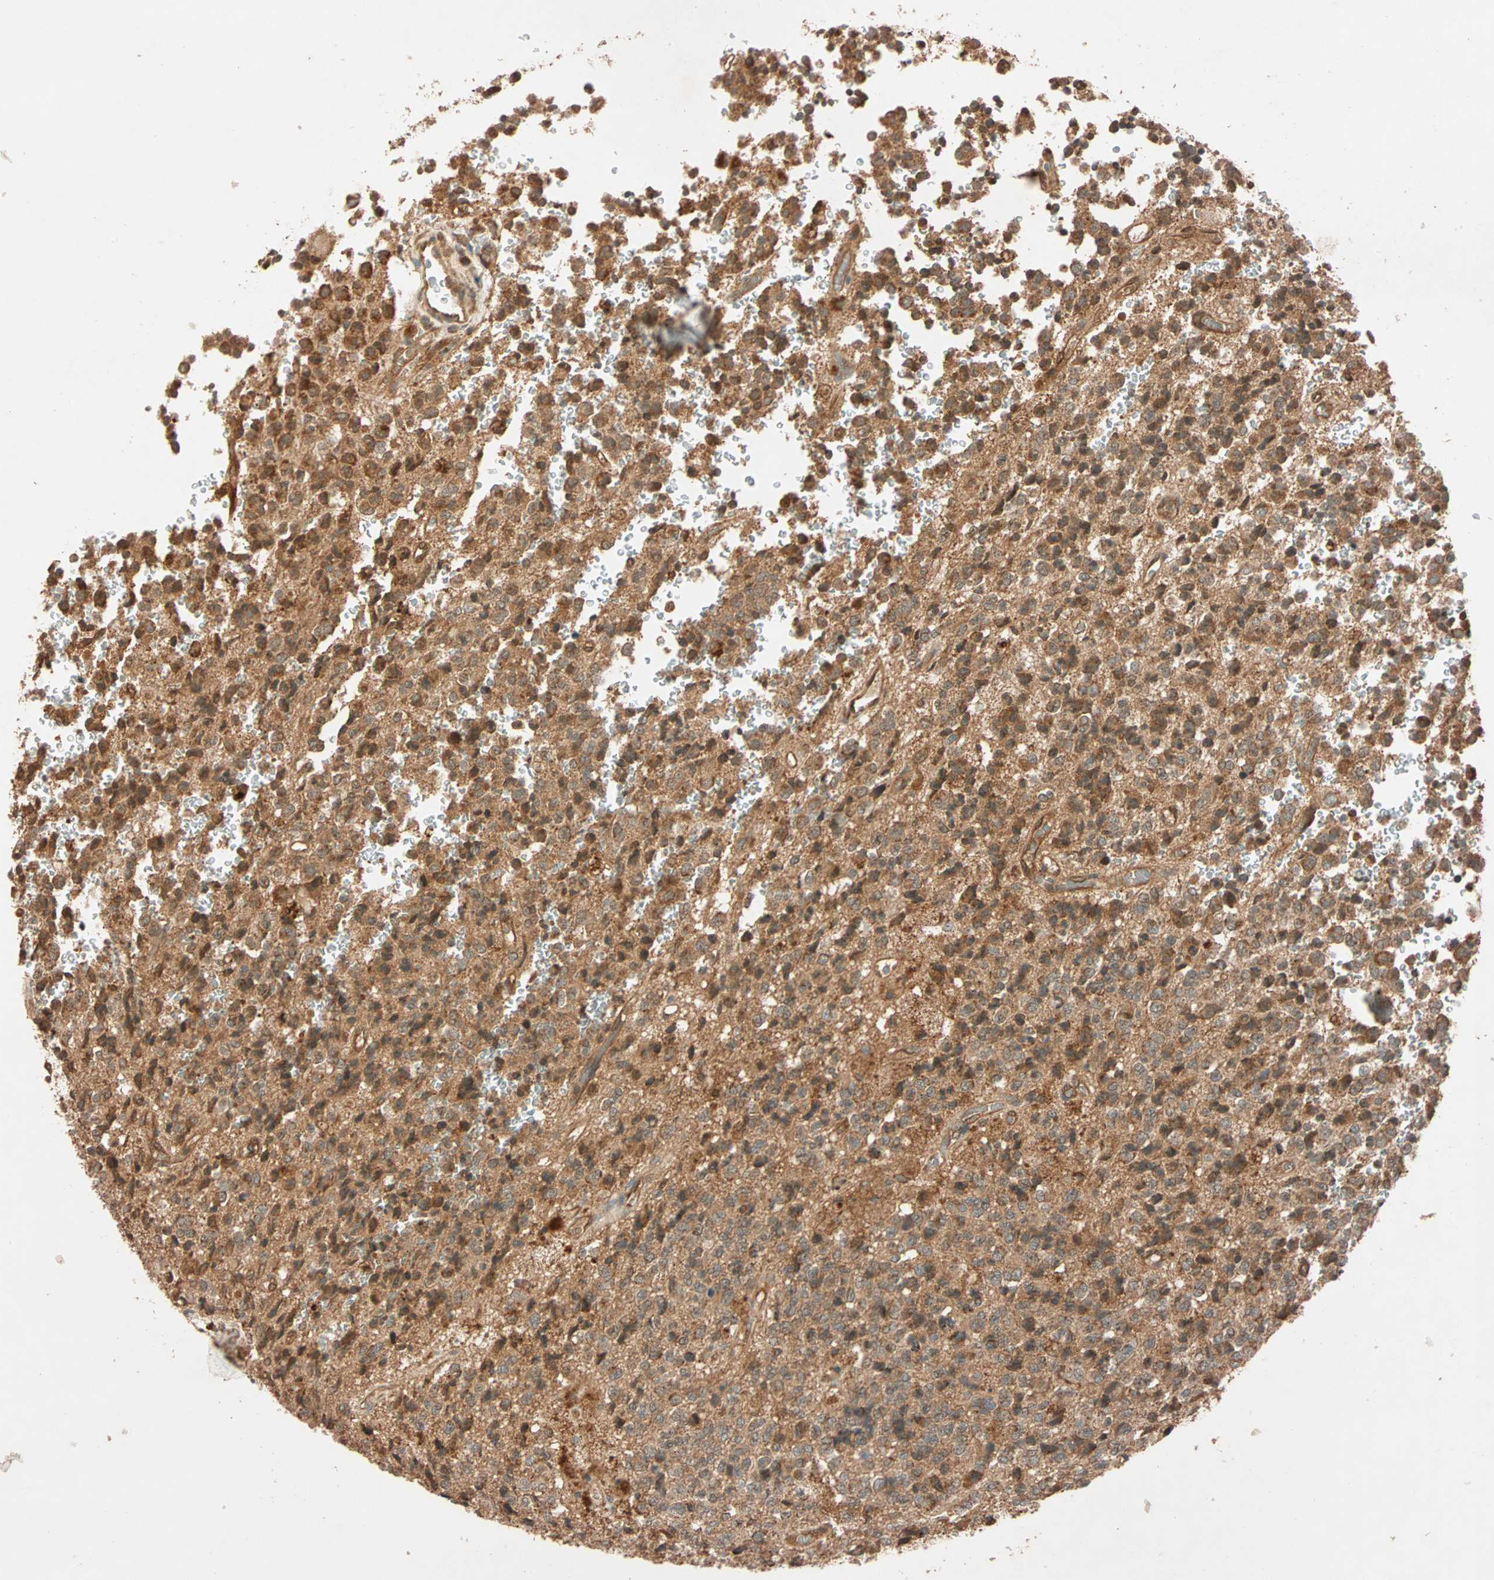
{"staining": {"intensity": "moderate", "quantity": ">75%", "location": "cytoplasmic/membranous"}, "tissue": "glioma", "cell_type": "Tumor cells", "image_type": "cancer", "snomed": [{"axis": "morphology", "description": "Glioma, malignant, High grade"}, {"axis": "topography", "description": "pancreas cauda"}], "caption": "An immunohistochemistry micrograph of neoplastic tissue is shown. Protein staining in brown shows moderate cytoplasmic/membranous positivity in glioma within tumor cells. The staining was performed using DAB (3,3'-diaminobenzidine), with brown indicating positive protein expression. Nuclei are stained blue with hematoxylin.", "gene": "MAPK1", "patient": {"sex": "male", "age": 60}}